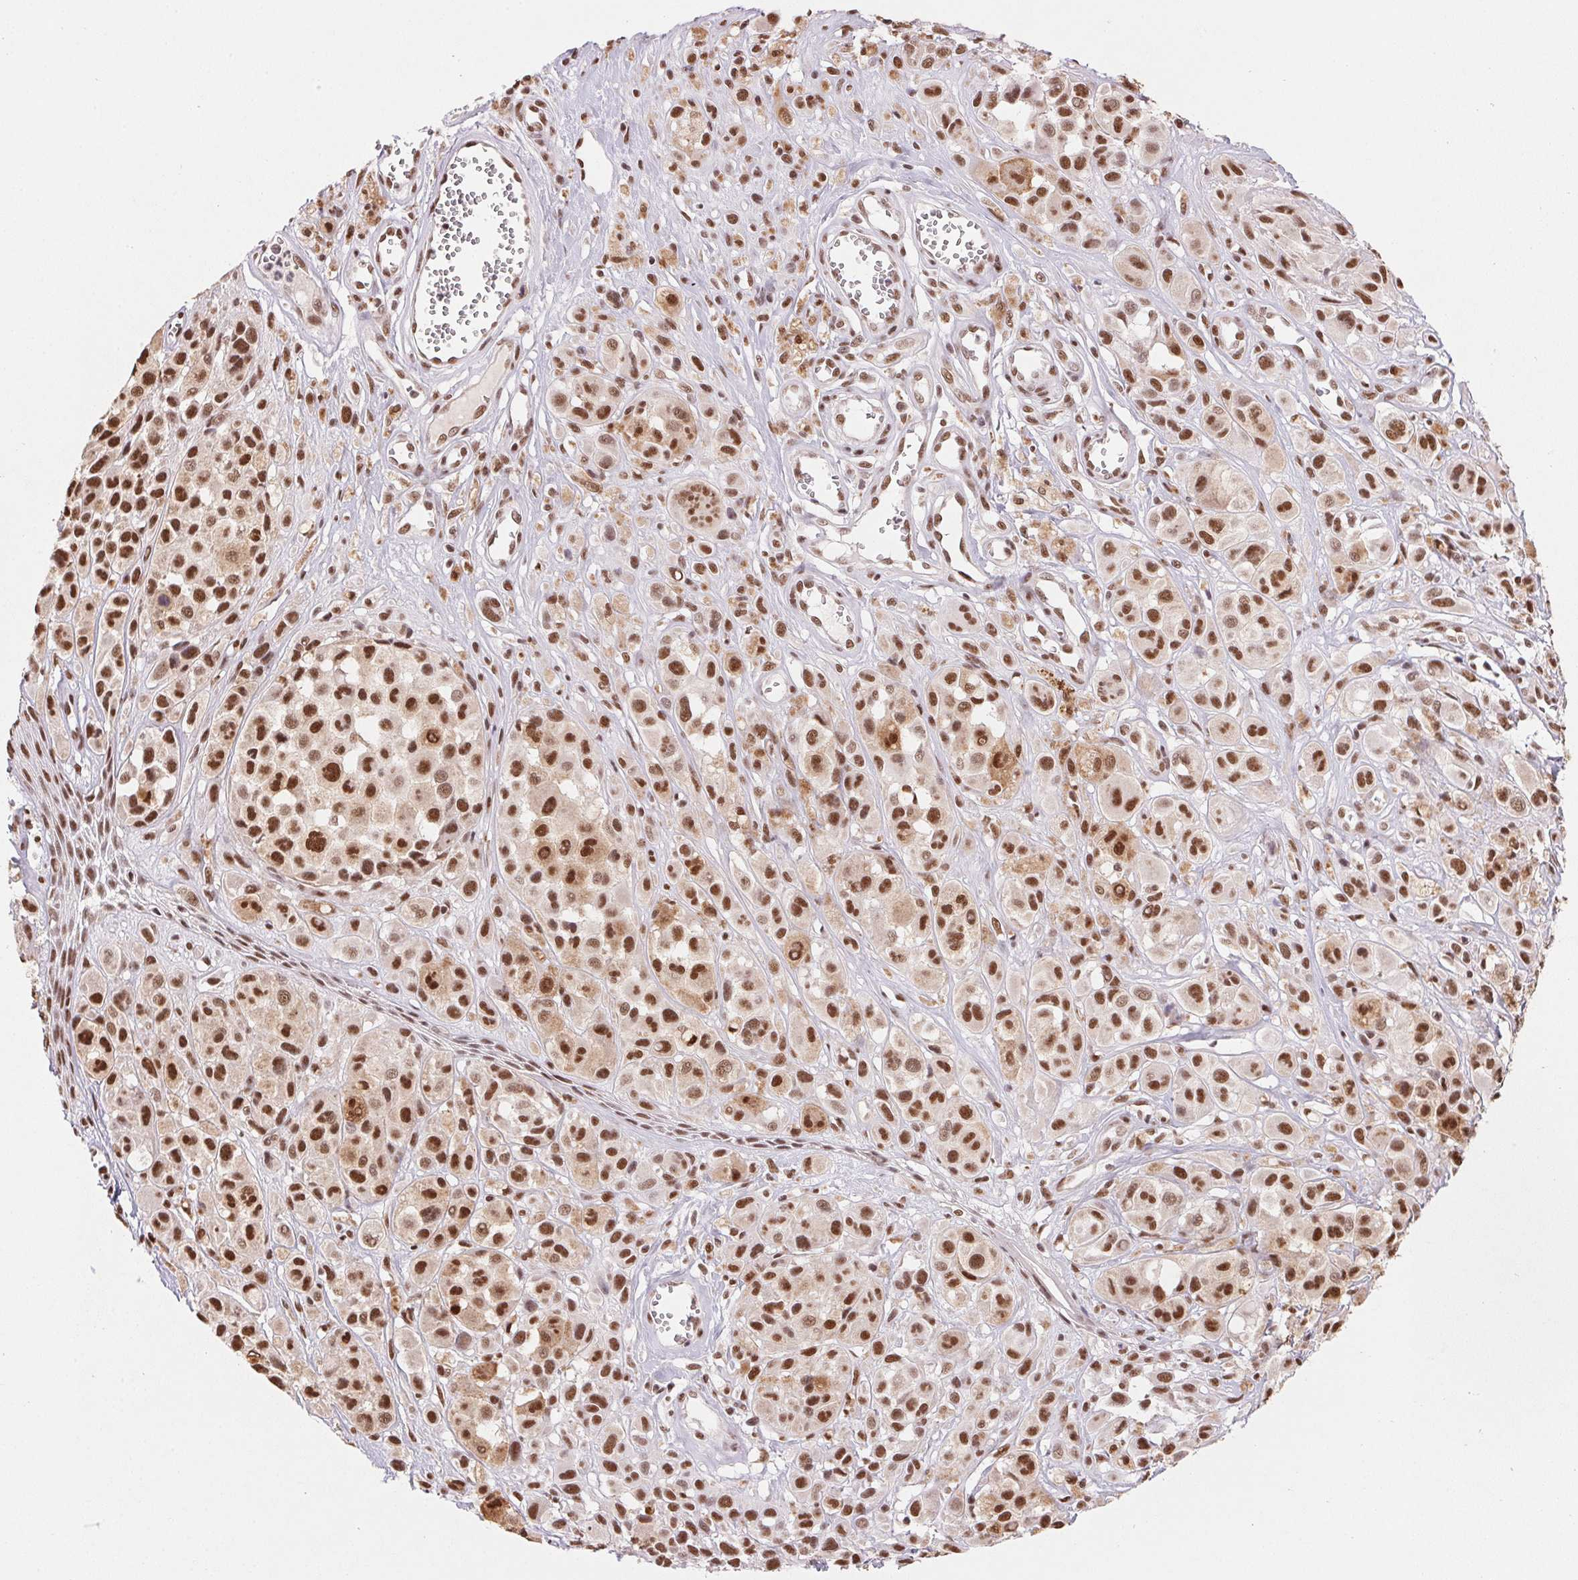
{"staining": {"intensity": "strong", "quantity": ">75%", "location": "nuclear"}, "tissue": "melanoma", "cell_type": "Tumor cells", "image_type": "cancer", "snomed": [{"axis": "morphology", "description": "Malignant melanoma, NOS"}, {"axis": "topography", "description": "Skin"}], "caption": "A brown stain highlights strong nuclear expression of a protein in human melanoma tumor cells.", "gene": "SNRPG", "patient": {"sex": "male", "age": 77}}